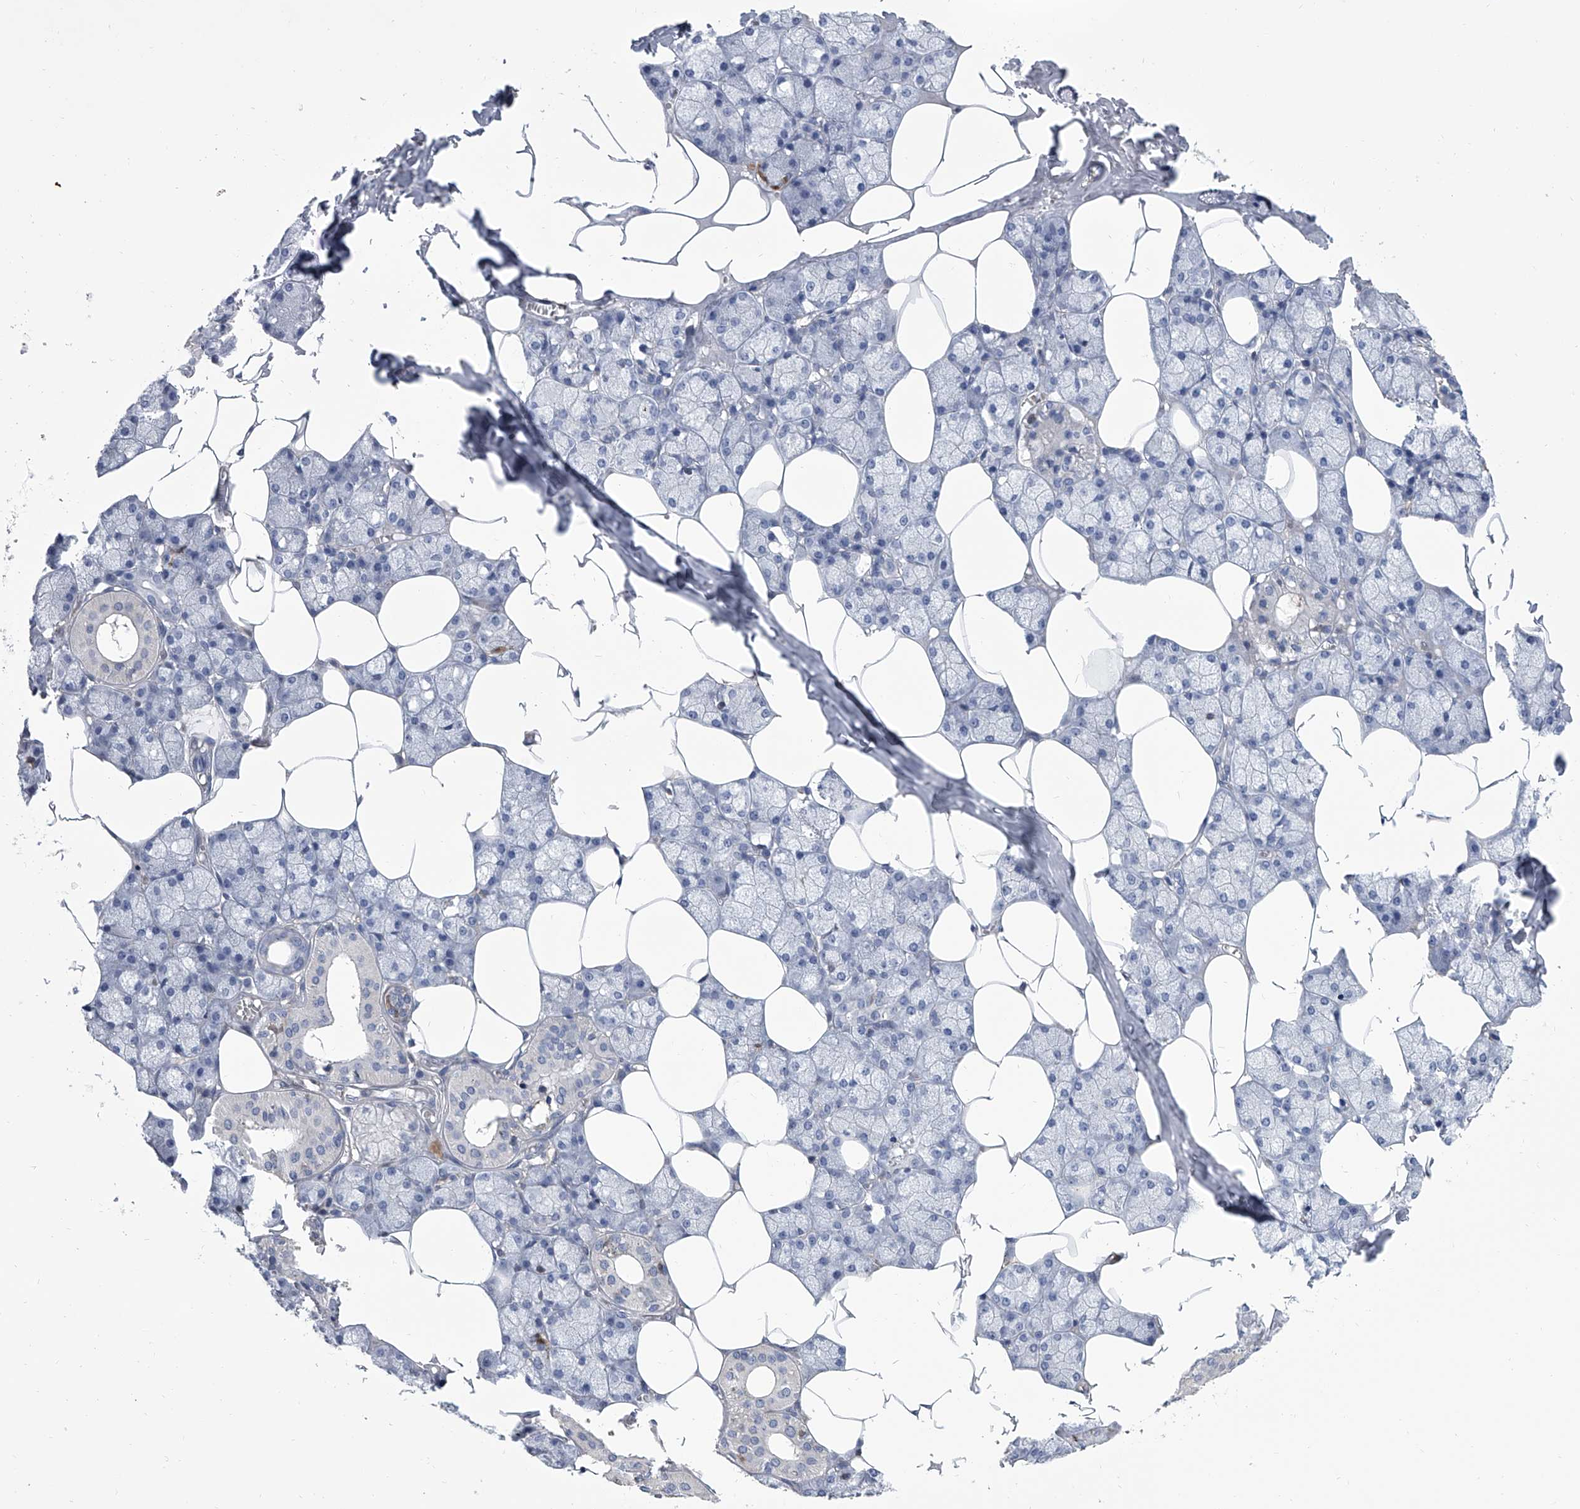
{"staining": {"intensity": "weak", "quantity": "<25%", "location": "cytoplasmic/membranous"}, "tissue": "salivary gland", "cell_type": "Glandular cells", "image_type": "normal", "snomed": [{"axis": "morphology", "description": "Normal tissue, NOS"}, {"axis": "topography", "description": "Salivary gland"}], "caption": "DAB immunohistochemical staining of normal human salivary gland reveals no significant expression in glandular cells.", "gene": "SERPINB9", "patient": {"sex": "male", "age": 62}}